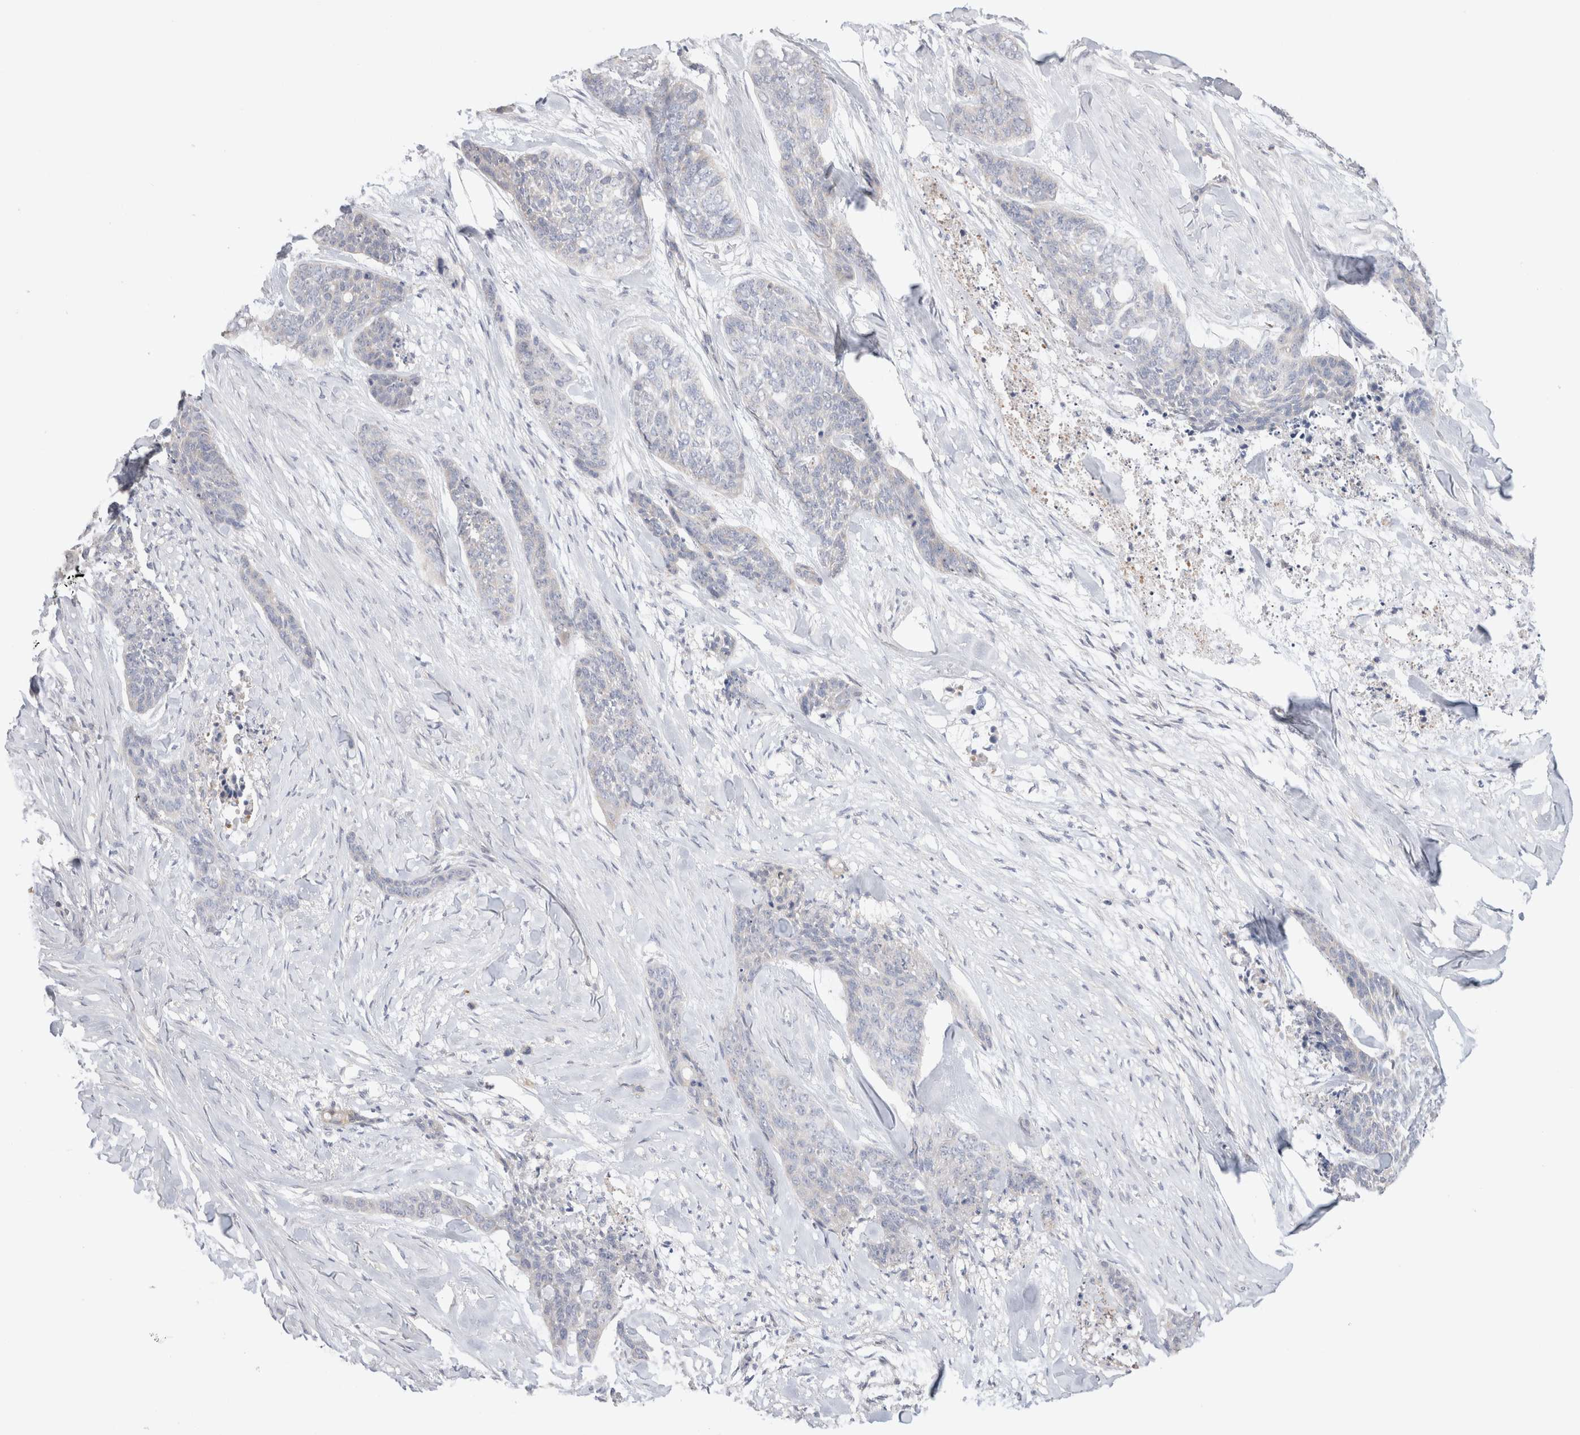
{"staining": {"intensity": "negative", "quantity": "none", "location": "none"}, "tissue": "skin cancer", "cell_type": "Tumor cells", "image_type": "cancer", "snomed": [{"axis": "morphology", "description": "Basal cell carcinoma"}, {"axis": "topography", "description": "Skin"}], "caption": "Tumor cells show no significant protein expression in skin basal cell carcinoma. (DAB (3,3'-diaminobenzidine) immunohistochemistry, high magnification).", "gene": "DMD", "patient": {"sex": "female", "age": 64}}